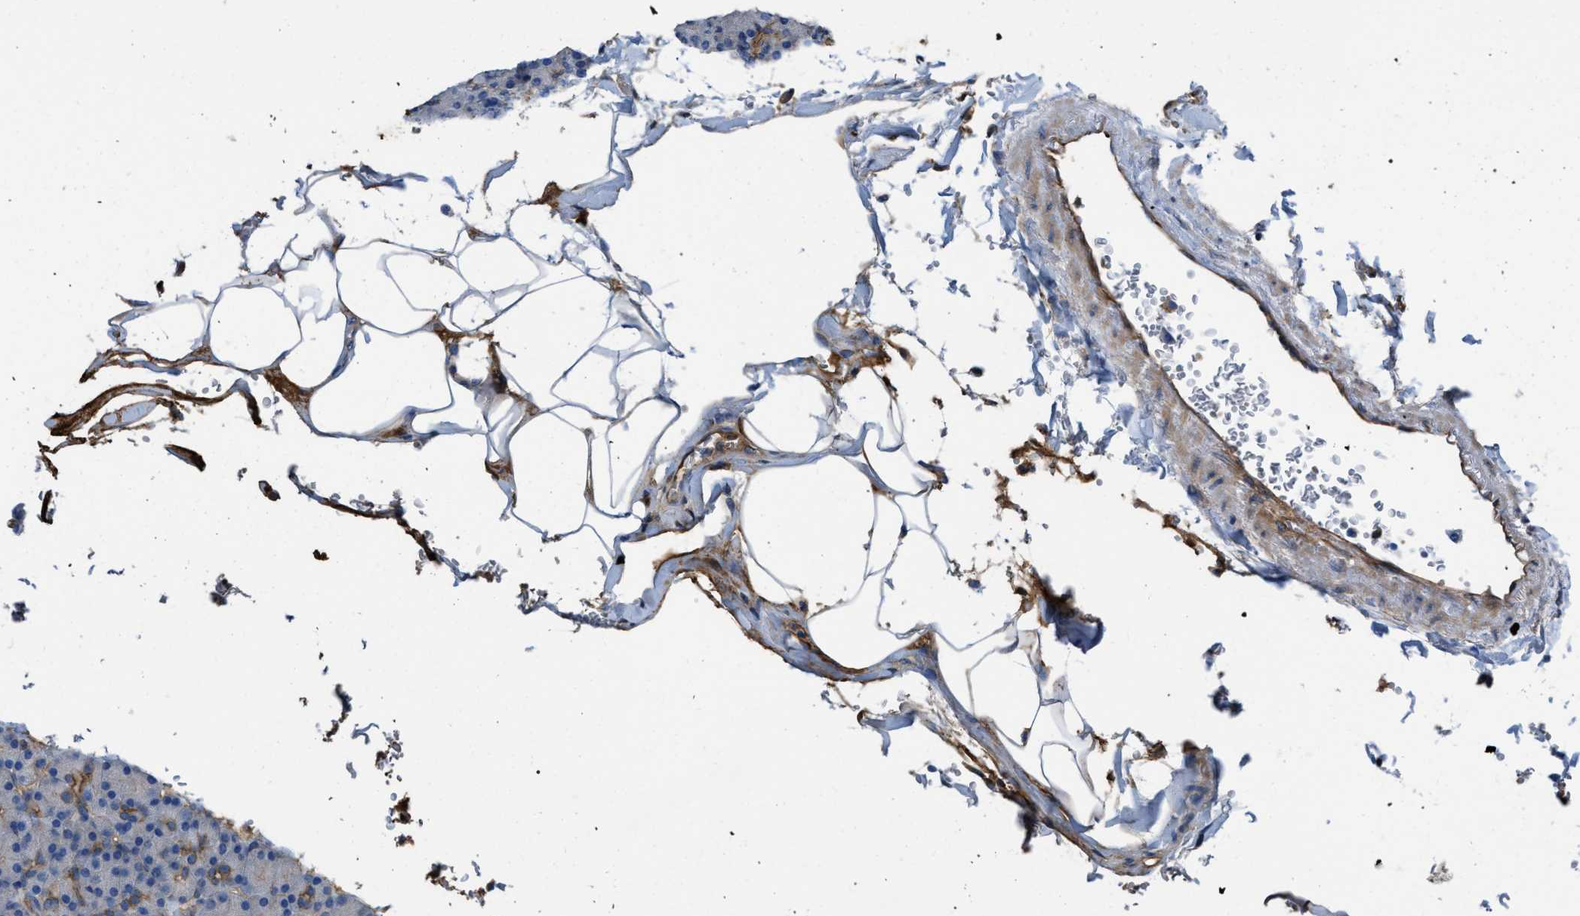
{"staining": {"intensity": "strong", "quantity": "<25%", "location": "cytoplasmic/membranous"}, "tissue": "pancreas", "cell_type": "Exocrine glandular cells", "image_type": "normal", "snomed": [{"axis": "morphology", "description": "Normal tissue, NOS"}, {"axis": "topography", "description": "Pancreas"}], "caption": "A high-resolution histopathology image shows immunohistochemistry (IHC) staining of benign pancreas, which demonstrates strong cytoplasmic/membranous staining in approximately <25% of exocrine glandular cells. Ihc stains the protein of interest in brown and the nuclei are stained blue.", "gene": "TRIOBP", "patient": {"sex": "female", "age": 43}}